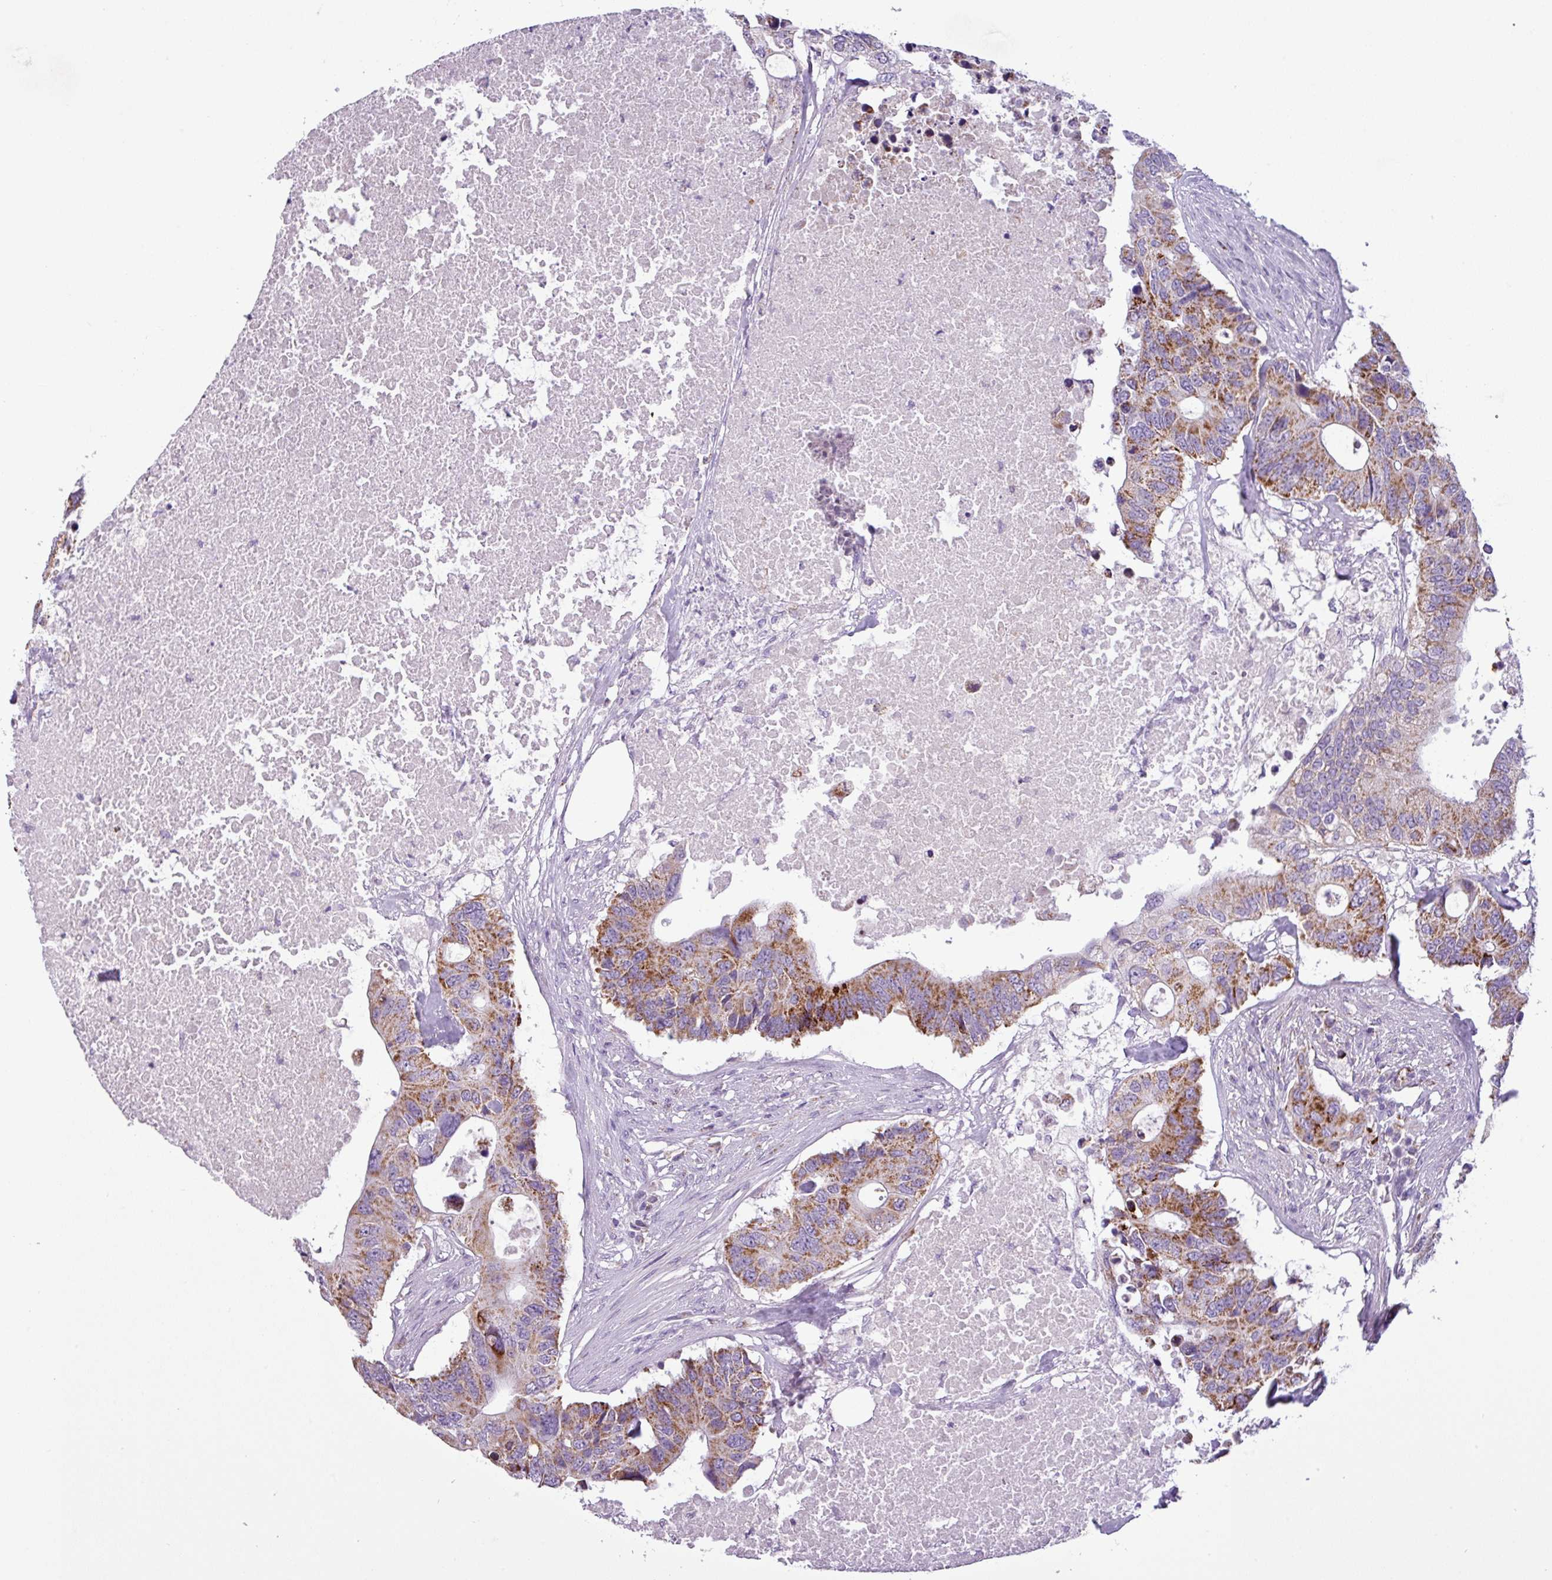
{"staining": {"intensity": "strong", "quantity": ">75%", "location": "cytoplasmic/membranous"}, "tissue": "colorectal cancer", "cell_type": "Tumor cells", "image_type": "cancer", "snomed": [{"axis": "morphology", "description": "Adenocarcinoma, NOS"}, {"axis": "topography", "description": "Colon"}], "caption": "The photomicrograph shows immunohistochemical staining of colorectal cancer. There is strong cytoplasmic/membranous staining is seen in approximately >75% of tumor cells. (brown staining indicates protein expression, while blue staining denotes nuclei).", "gene": "ZNF667", "patient": {"sex": "male", "age": 71}}